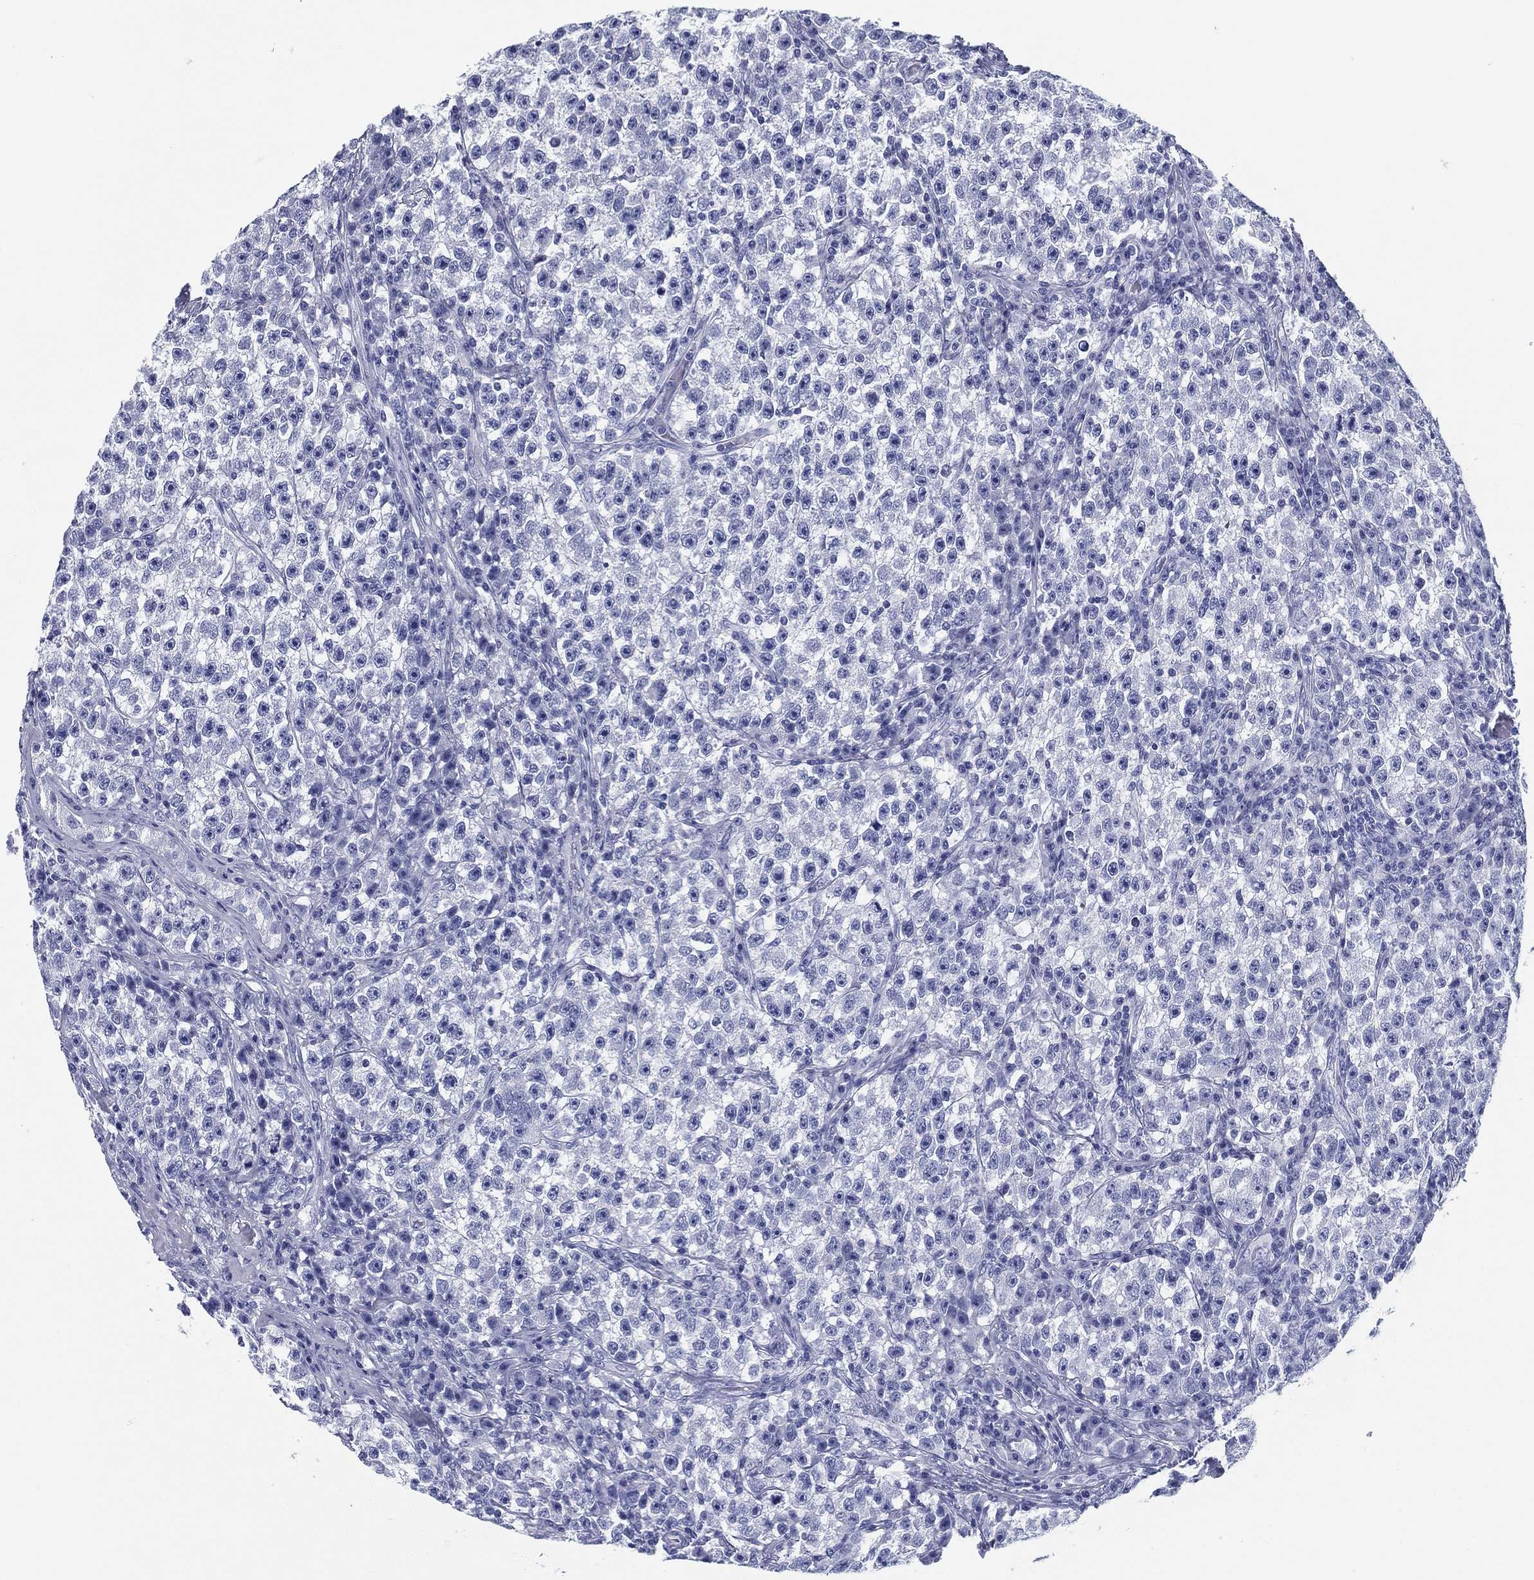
{"staining": {"intensity": "negative", "quantity": "none", "location": "none"}, "tissue": "testis cancer", "cell_type": "Tumor cells", "image_type": "cancer", "snomed": [{"axis": "morphology", "description": "Seminoma, NOS"}, {"axis": "topography", "description": "Testis"}], "caption": "IHC of seminoma (testis) displays no expression in tumor cells. The staining is performed using DAB (3,3'-diaminobenzidine) brown chromogen with nuclei counter-stained in using hematoxylin.", "gene": "TMEM252", "patient": {"sex": "male", "age": 22}}